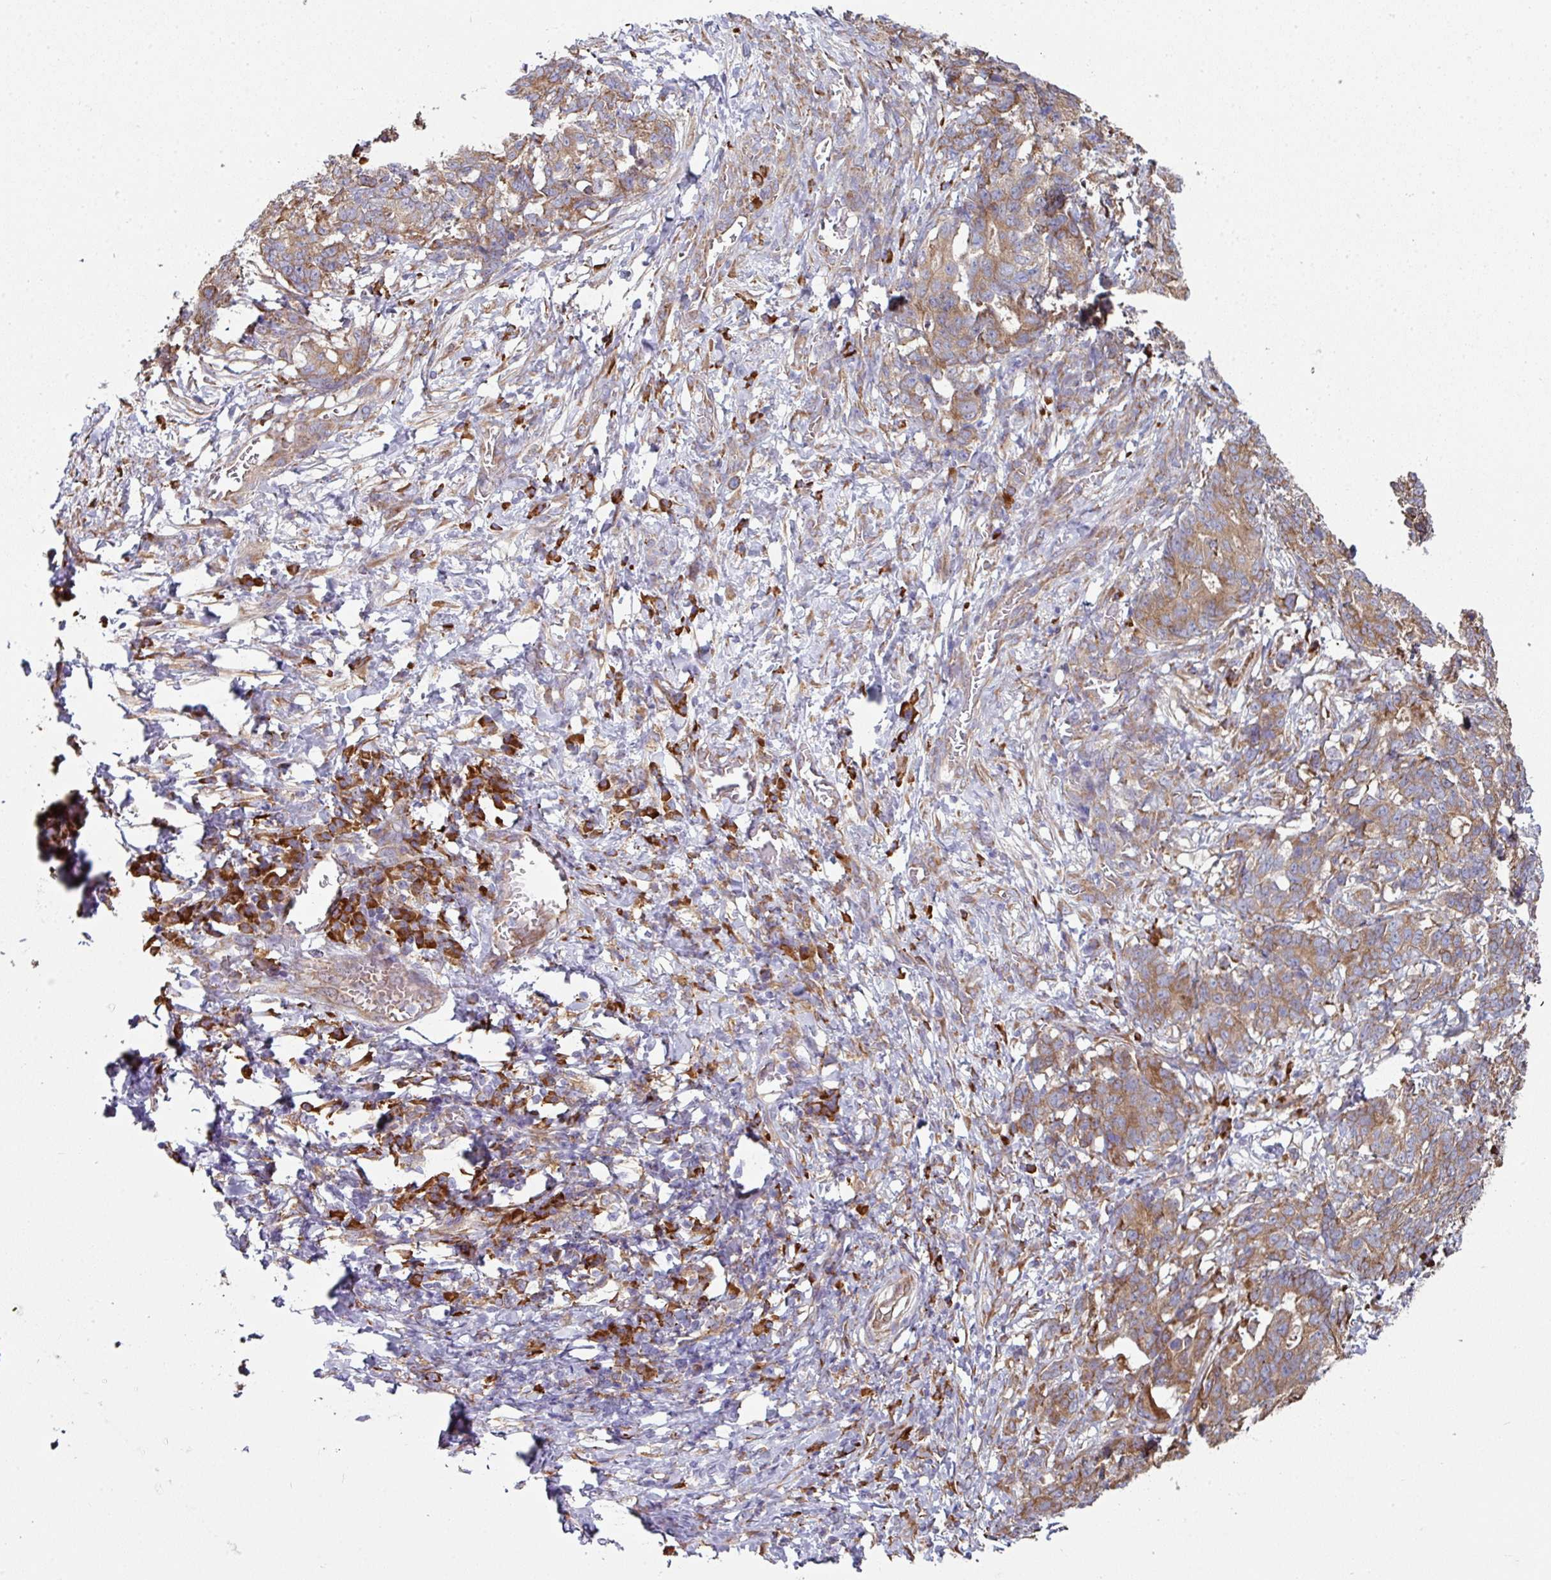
{"staining": {"intensity": "moderate", "quantity": ">75%", "location": "cytoplasmic/membranous"}, "tissue": "stomach cancer", "cell_type": "Tumor cells", "image_type": "cancer", "snomed": [{"axis": "morphology", "description": "Normal tissue, NOS"}, {"axis": "morphology", "description": "Adenocarcinoma, NOS"}, {"axis": "topography", "description": "Stomach"}], "caption": "Protein analysis of stomach adenocarcinoma tissue demonstrates moderate cytoplasmic/membranous staining in about >75% of tumor cells.", "gene": "FAT4", "patient": {"sex": "female", "age": 64}}